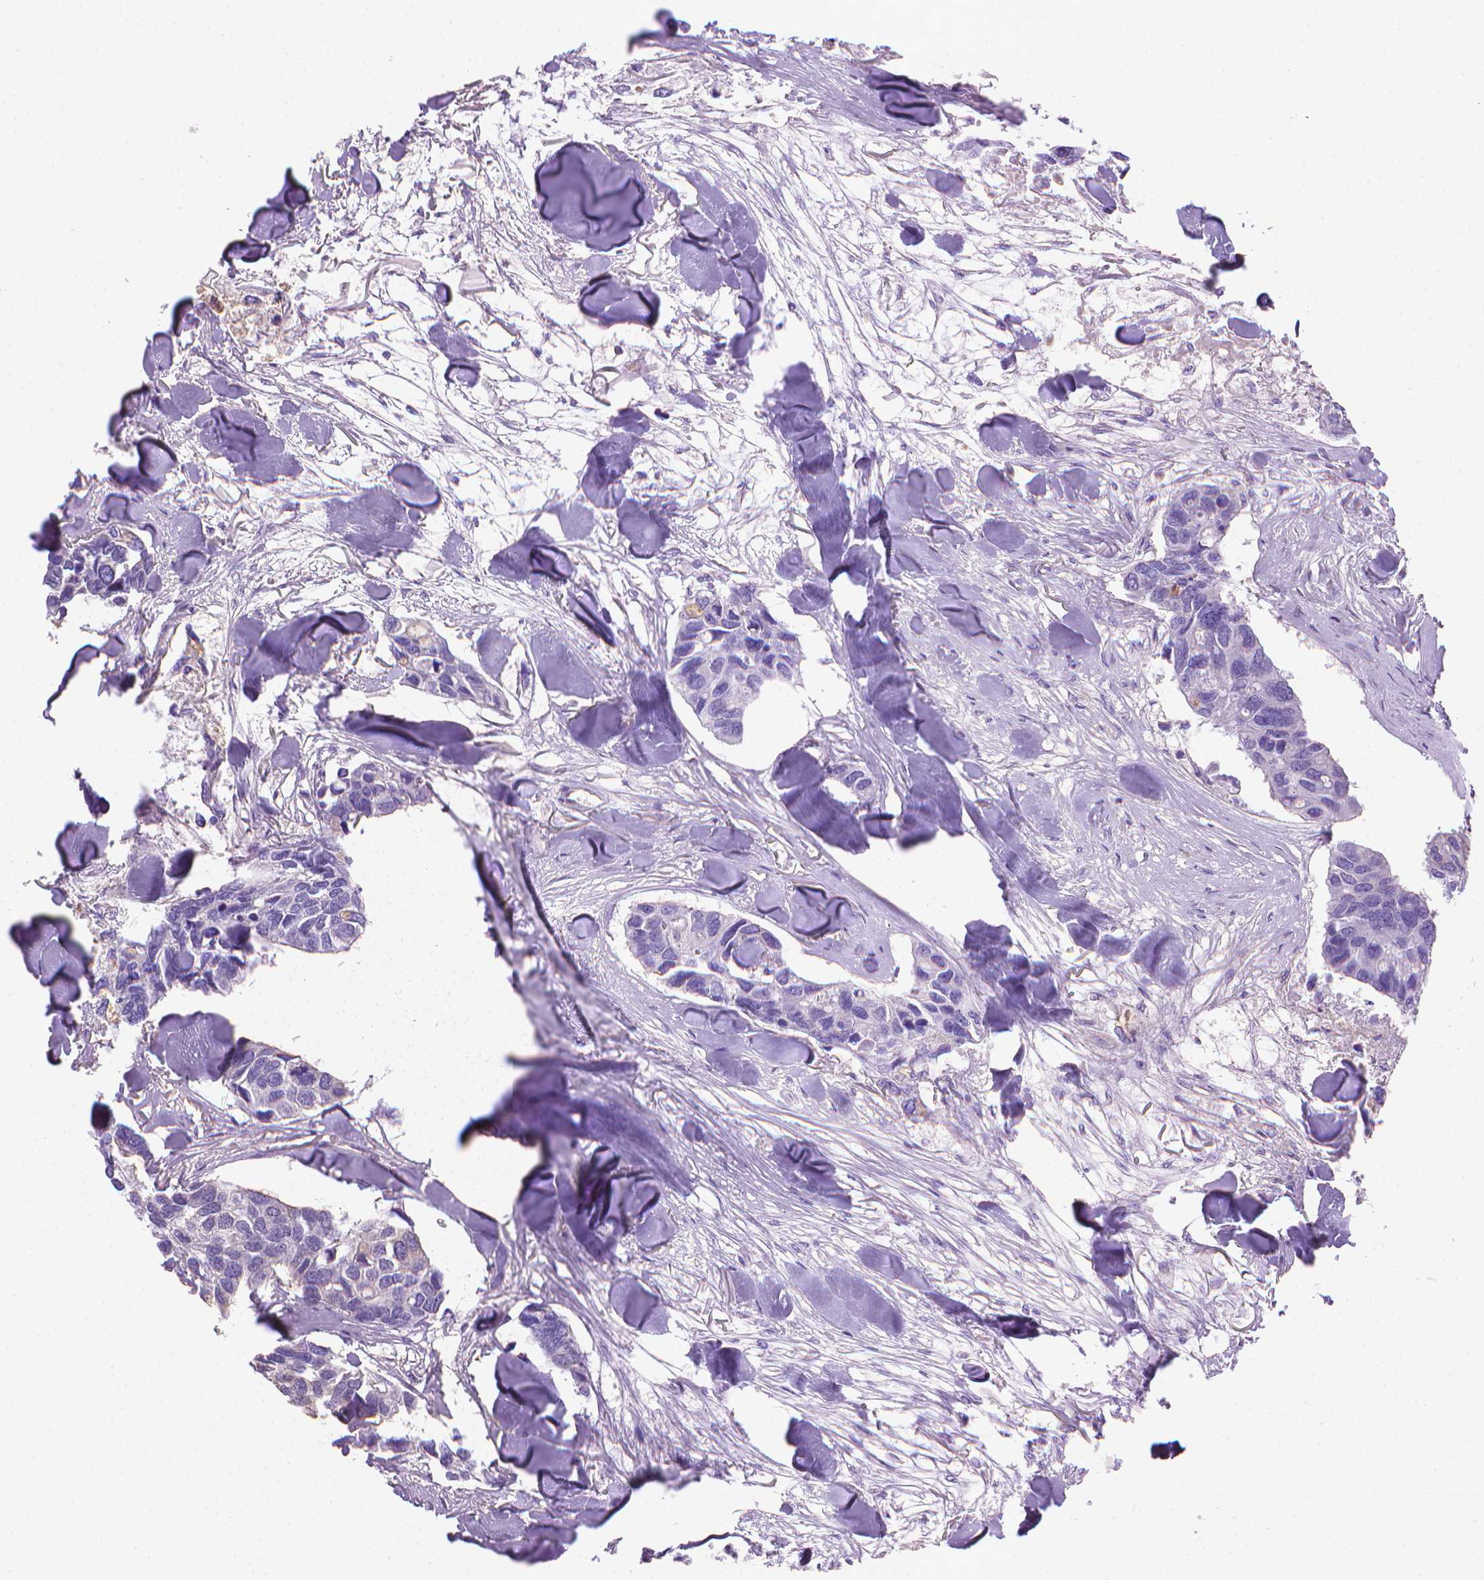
{"staining": {"intensity": "negative", "quantity": "none", "location": "none"}, "tissue": "breast cancer", "cell_type": "Tumor cells", "image_type": "cancer", "snomed": [{"axis": "morphology", "description": "Duct carcinoma"}, {"axis": "topography", "description": "Breast"}], "caption": "The IHC histopathology image has no significant staining in tumor cells of infiltrating ductal carcinoma (breast) tissue. Brightfield microscopy of immunohistochemistry stained with DAB (brown) and hematoxylin (blue), captured at high magnification.", "gene": "CLIC4", "patient": {"sex": "female", "age": 83}}